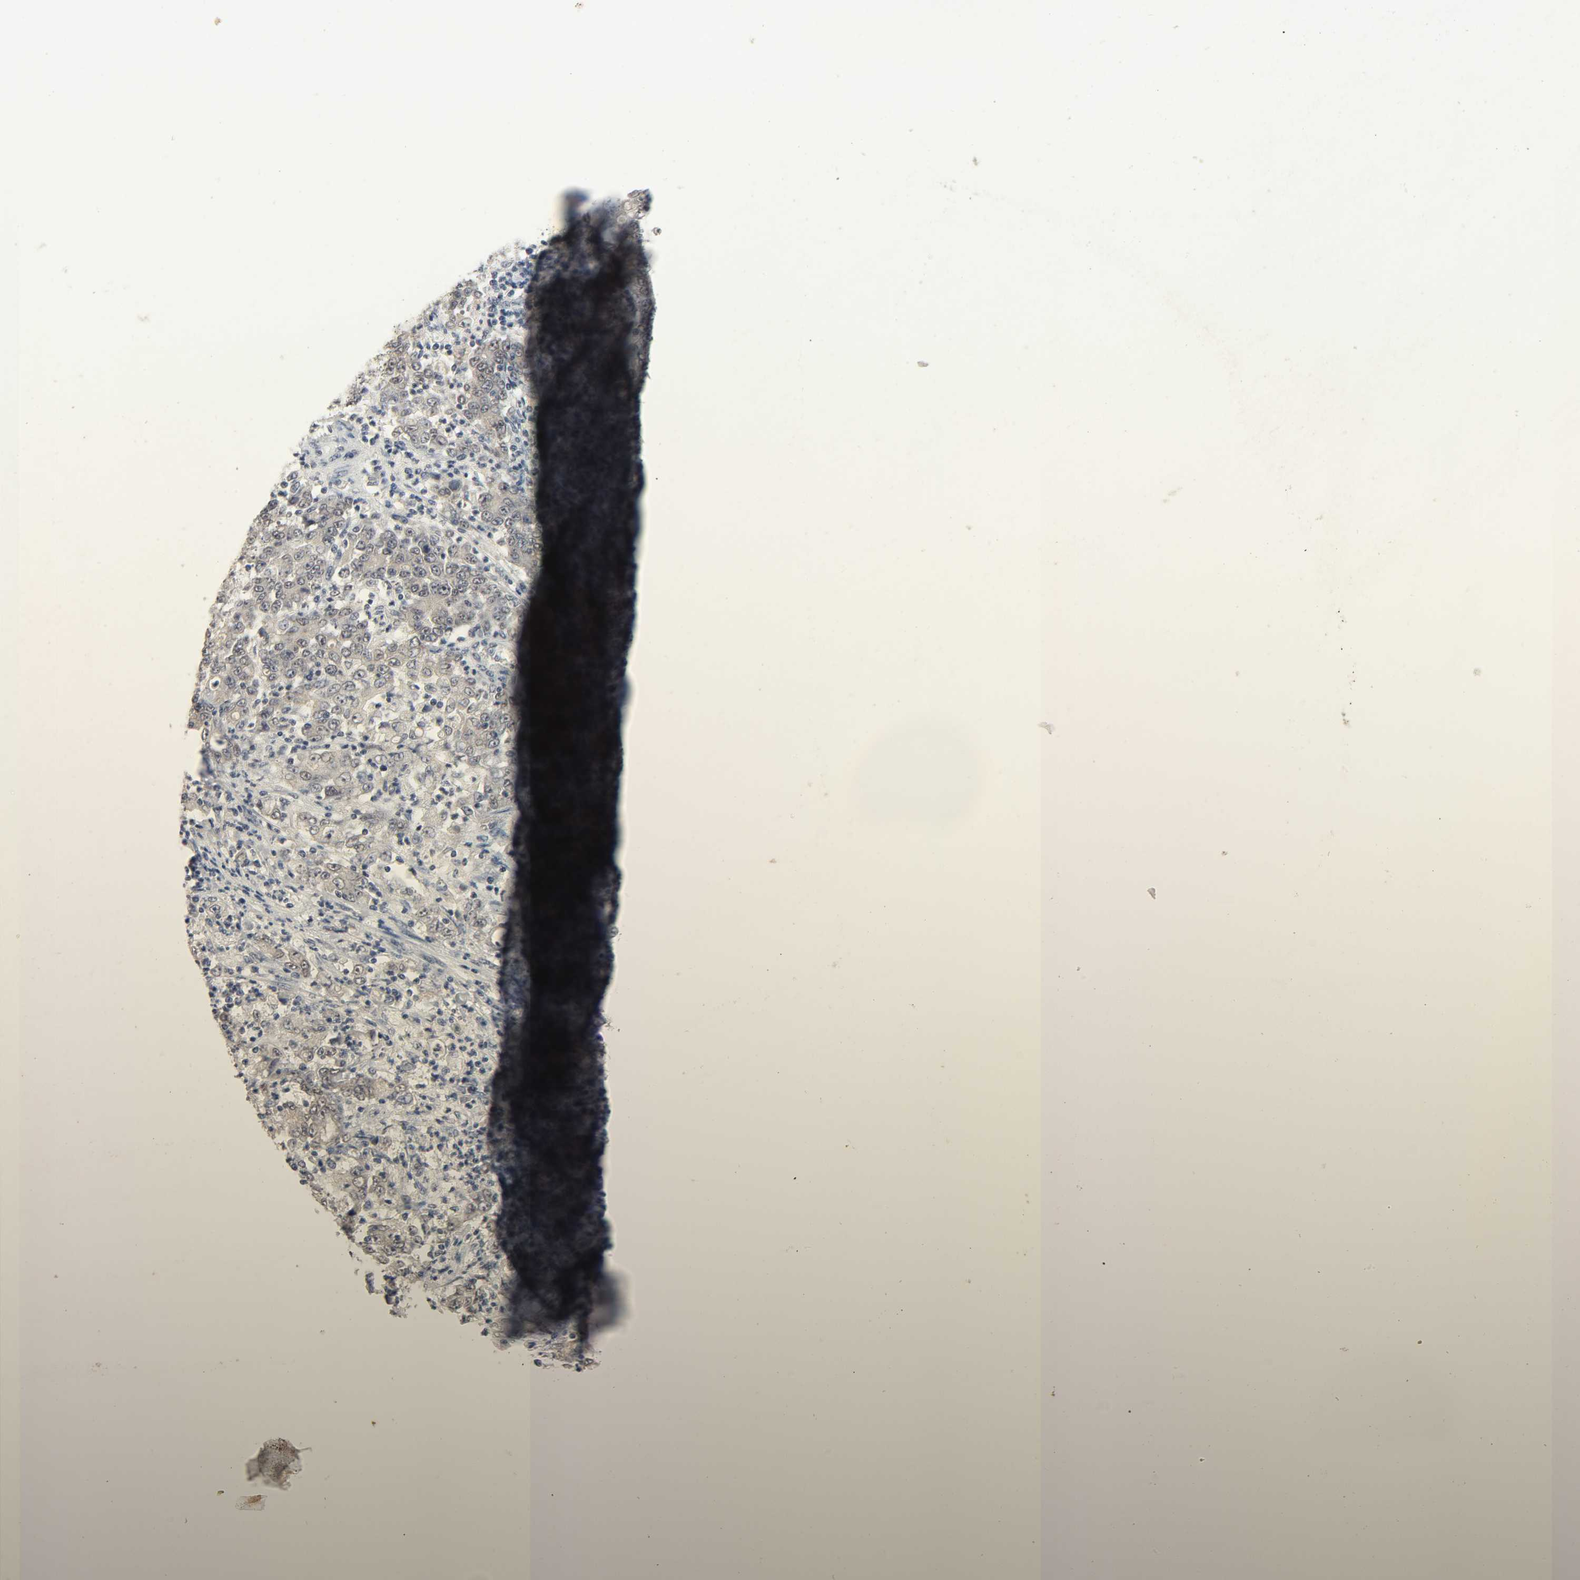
{"staining": {"intensity": "weak", "quantity": "25%-75%", "location": "cytoplasmic/membranous,nuclear"}, "tissue": "stomach cancer", "cell_type": "Tumor cells", "image_type": "cancer", "snomed": [{"axis": "morphology", "description": "Adenocarcinoma, NOS"}, {"axis": "topography", "description": "Stomach, lower"}], "caption": "Protein staining displays weak cytoplasmic/membranous and nuclear staining in about 25%-75% of tumor cells in stomach cancer (adenocarcinoma).", "gene": "MAPKAPK5", "patient": {"sex": "female", "age": 71}}